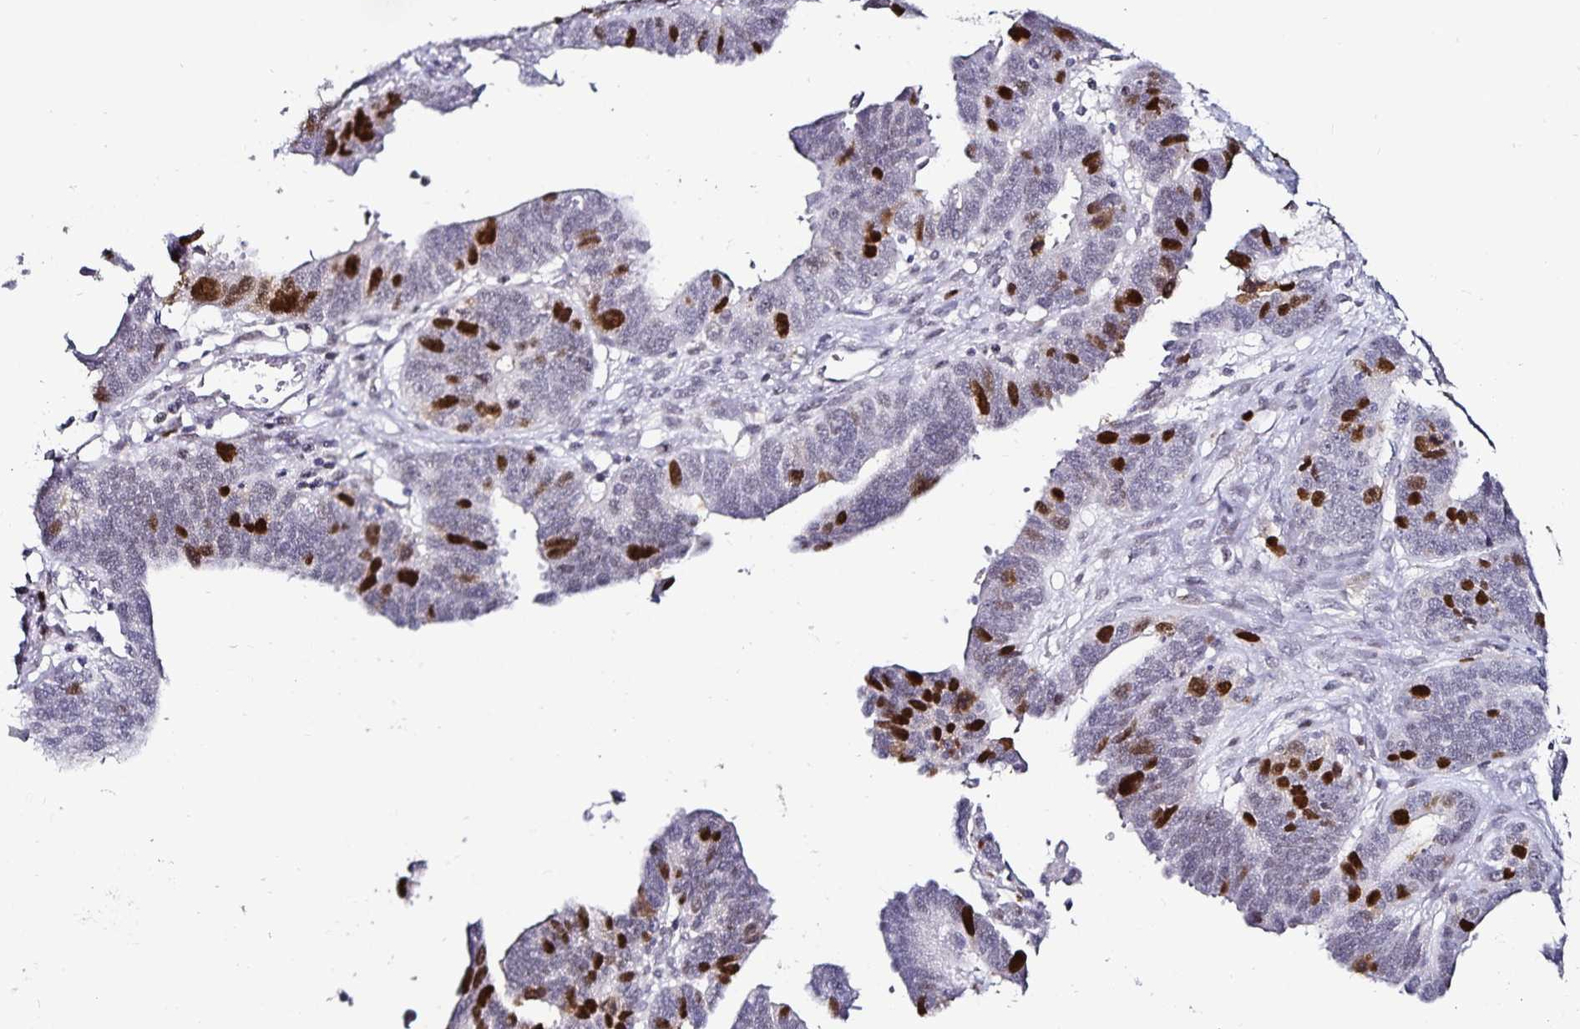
{"staining": {"intensity": "strong", "quantity": "25%-75%", "location": "nuclear"}, "tissue": "ovarian cancer", "cell_type": "Tumor cells", "image_type": "cancer", "snomed": [{"axis": "morphology", "description": "Carcinoma, endometroid"}, {"axis": "morphology", "description": "Cystadenocarcinoma, serous, NOS"}, {"axis": "topography", "description": "Ovary"}], "caption": "The histopathology image shows immunohistochemical staining of endometroid carcinoma (ovarian). There is strong nuclear staining is seen in about 25%-75% of tumor cells.", "gene": "ANLN", "patient": {"sex": "female", "age": 45}}